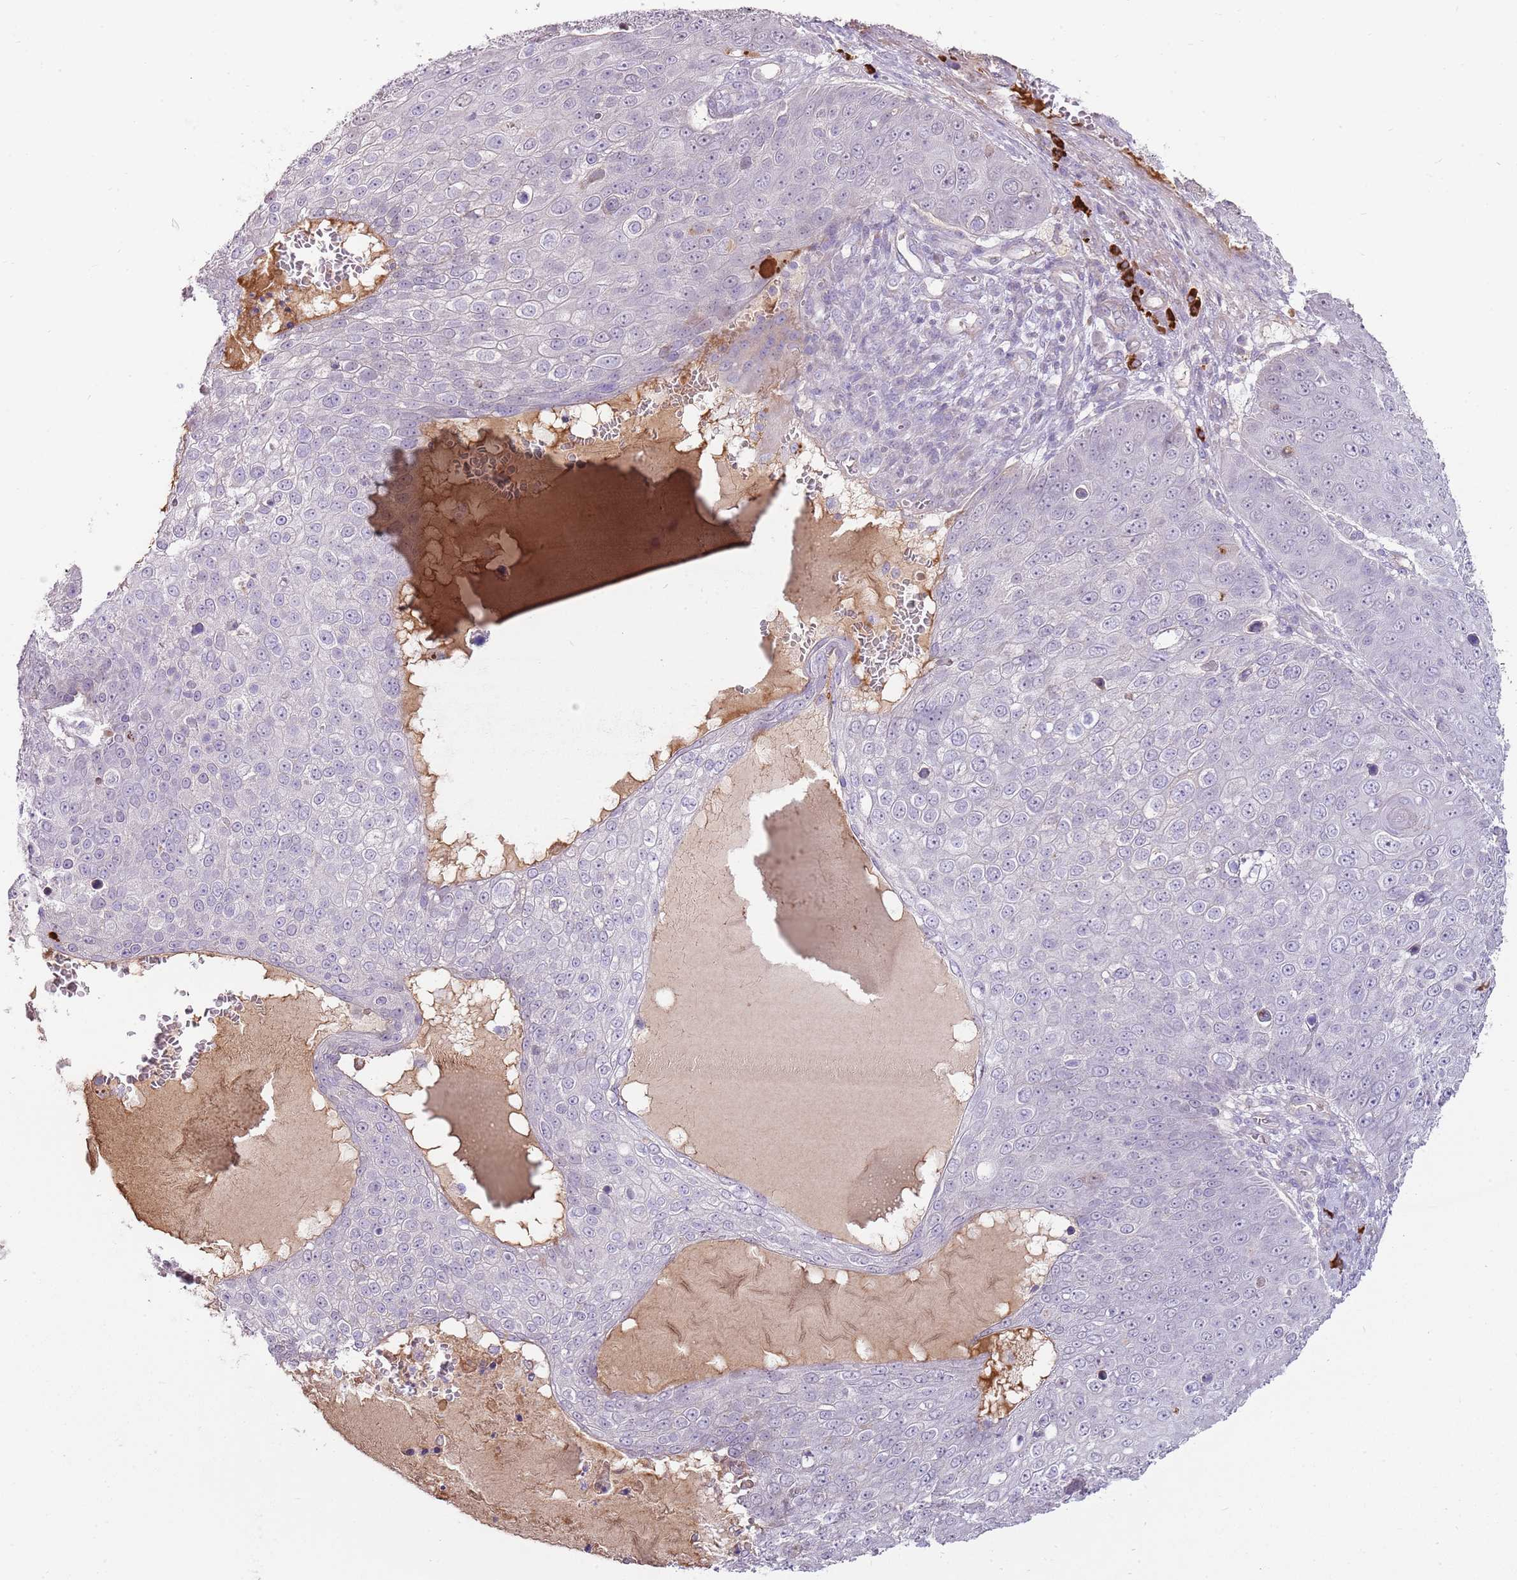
{"staining": {"intensity": "negative", "quantity": "none", "location": "none"}, "tissue": "skin cancer", "cell_type": "Tumor cells", "image_type": "cancer", "snomed": [{"axis": "morphology", "description": "Squamous cell carcinoma, NOS"}, {"axis": "topography", "description": "Skin"}], "caption": "Tumor cells show no significant staining in skin cancer (squamous cell carcinoma).", "gene": "MCUB", "patient": {"sex": "male", "age": 71}}